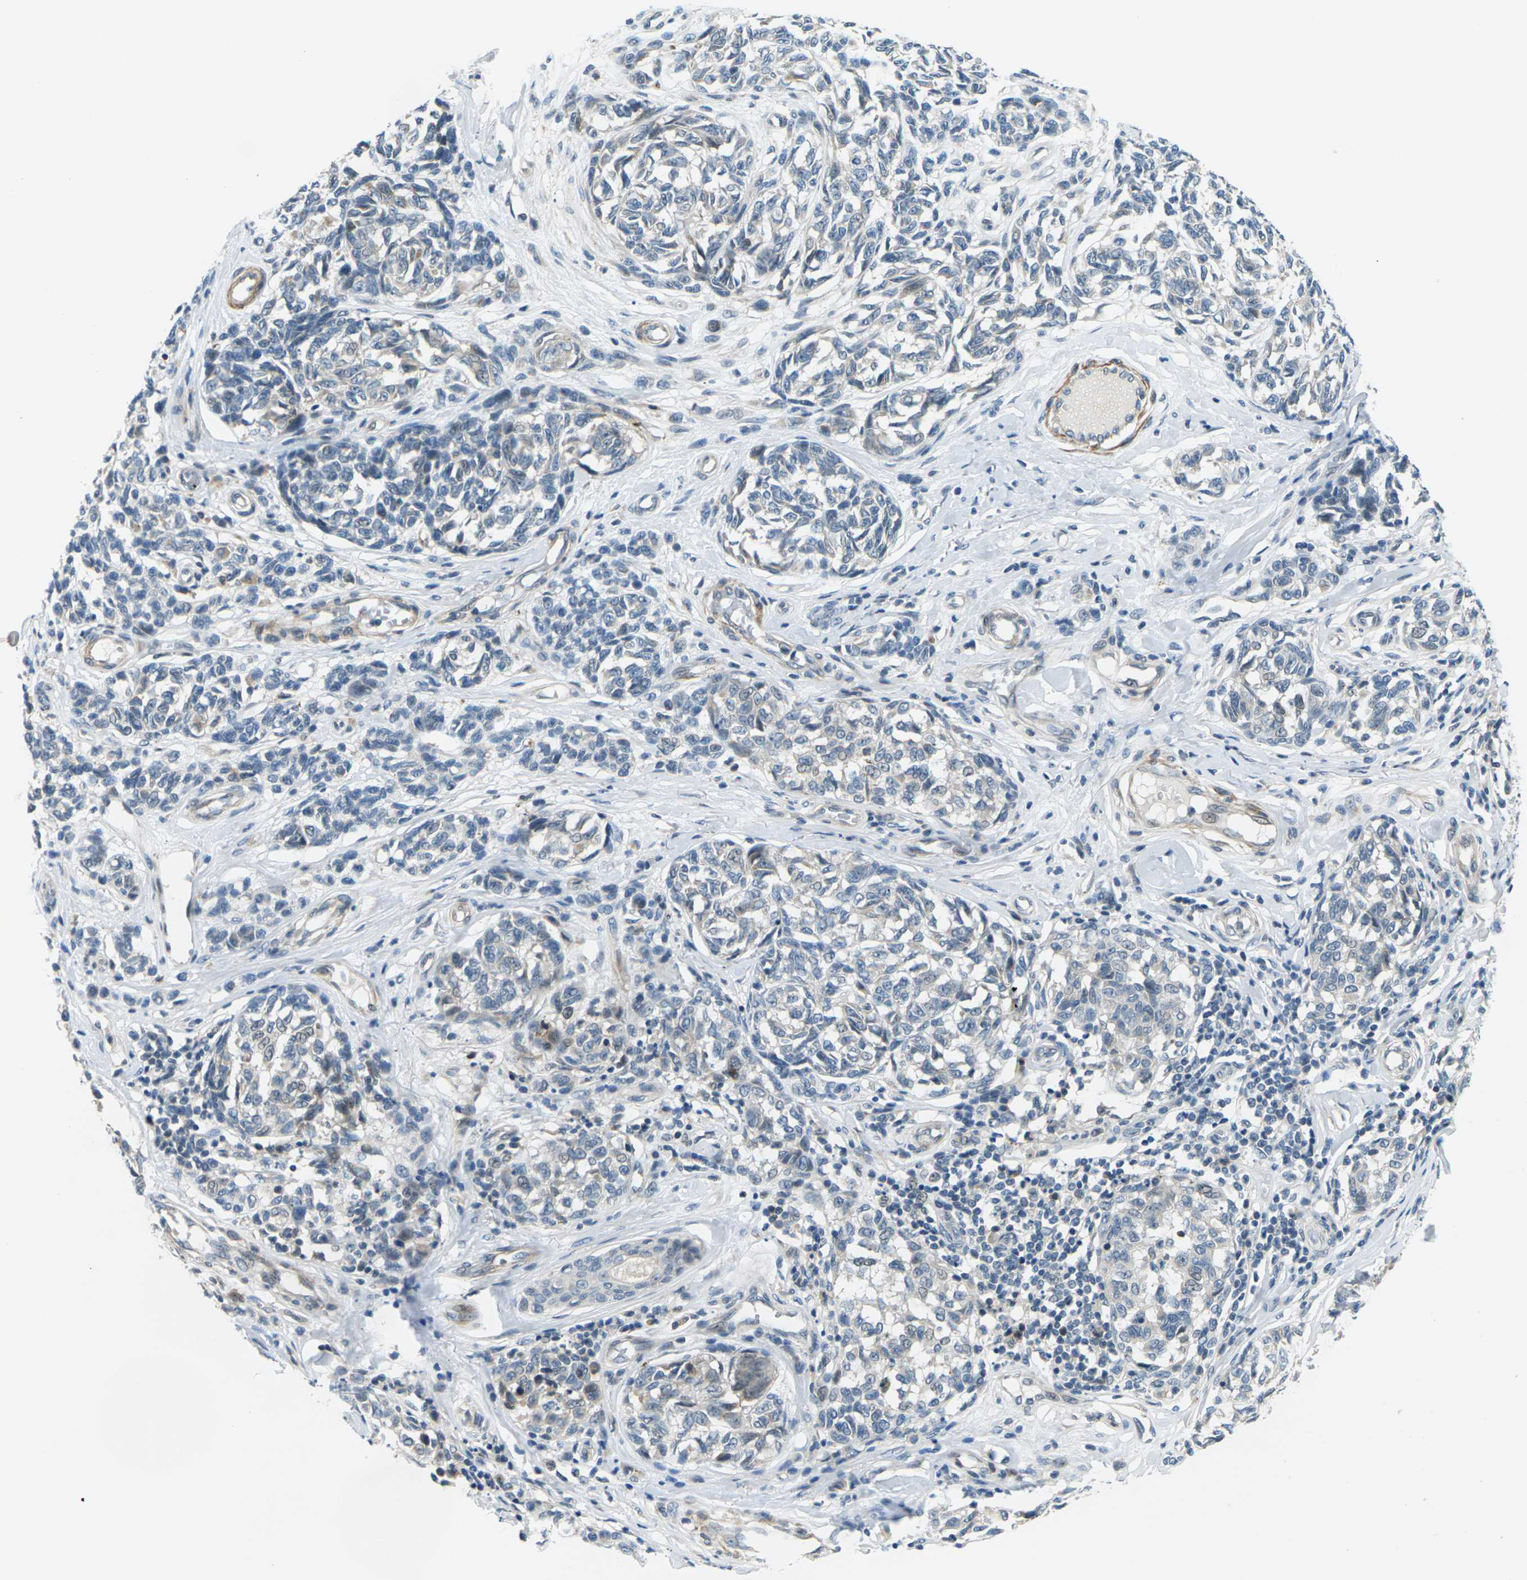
{"staining": {"intensity": "negative", "quantity": "none", "location": "none"}, "tissue": "melanoma", "cell_type": "Tumor cells", "image_type": "cancer", "snomed": [{"axis": "morphology", "description": "Malignant melanoma, NOS"}, {"axis": "topography", "description": "Skin"}], "caption": "Tumor cells are negative for brown protein staining in malignant melanoma. The staining is performed using DAB brown chromogen with nuclei counter-stained in using hematoxylin.", "gene": "SLC13A3", "patient": {"sex": "female", "age": 64}}